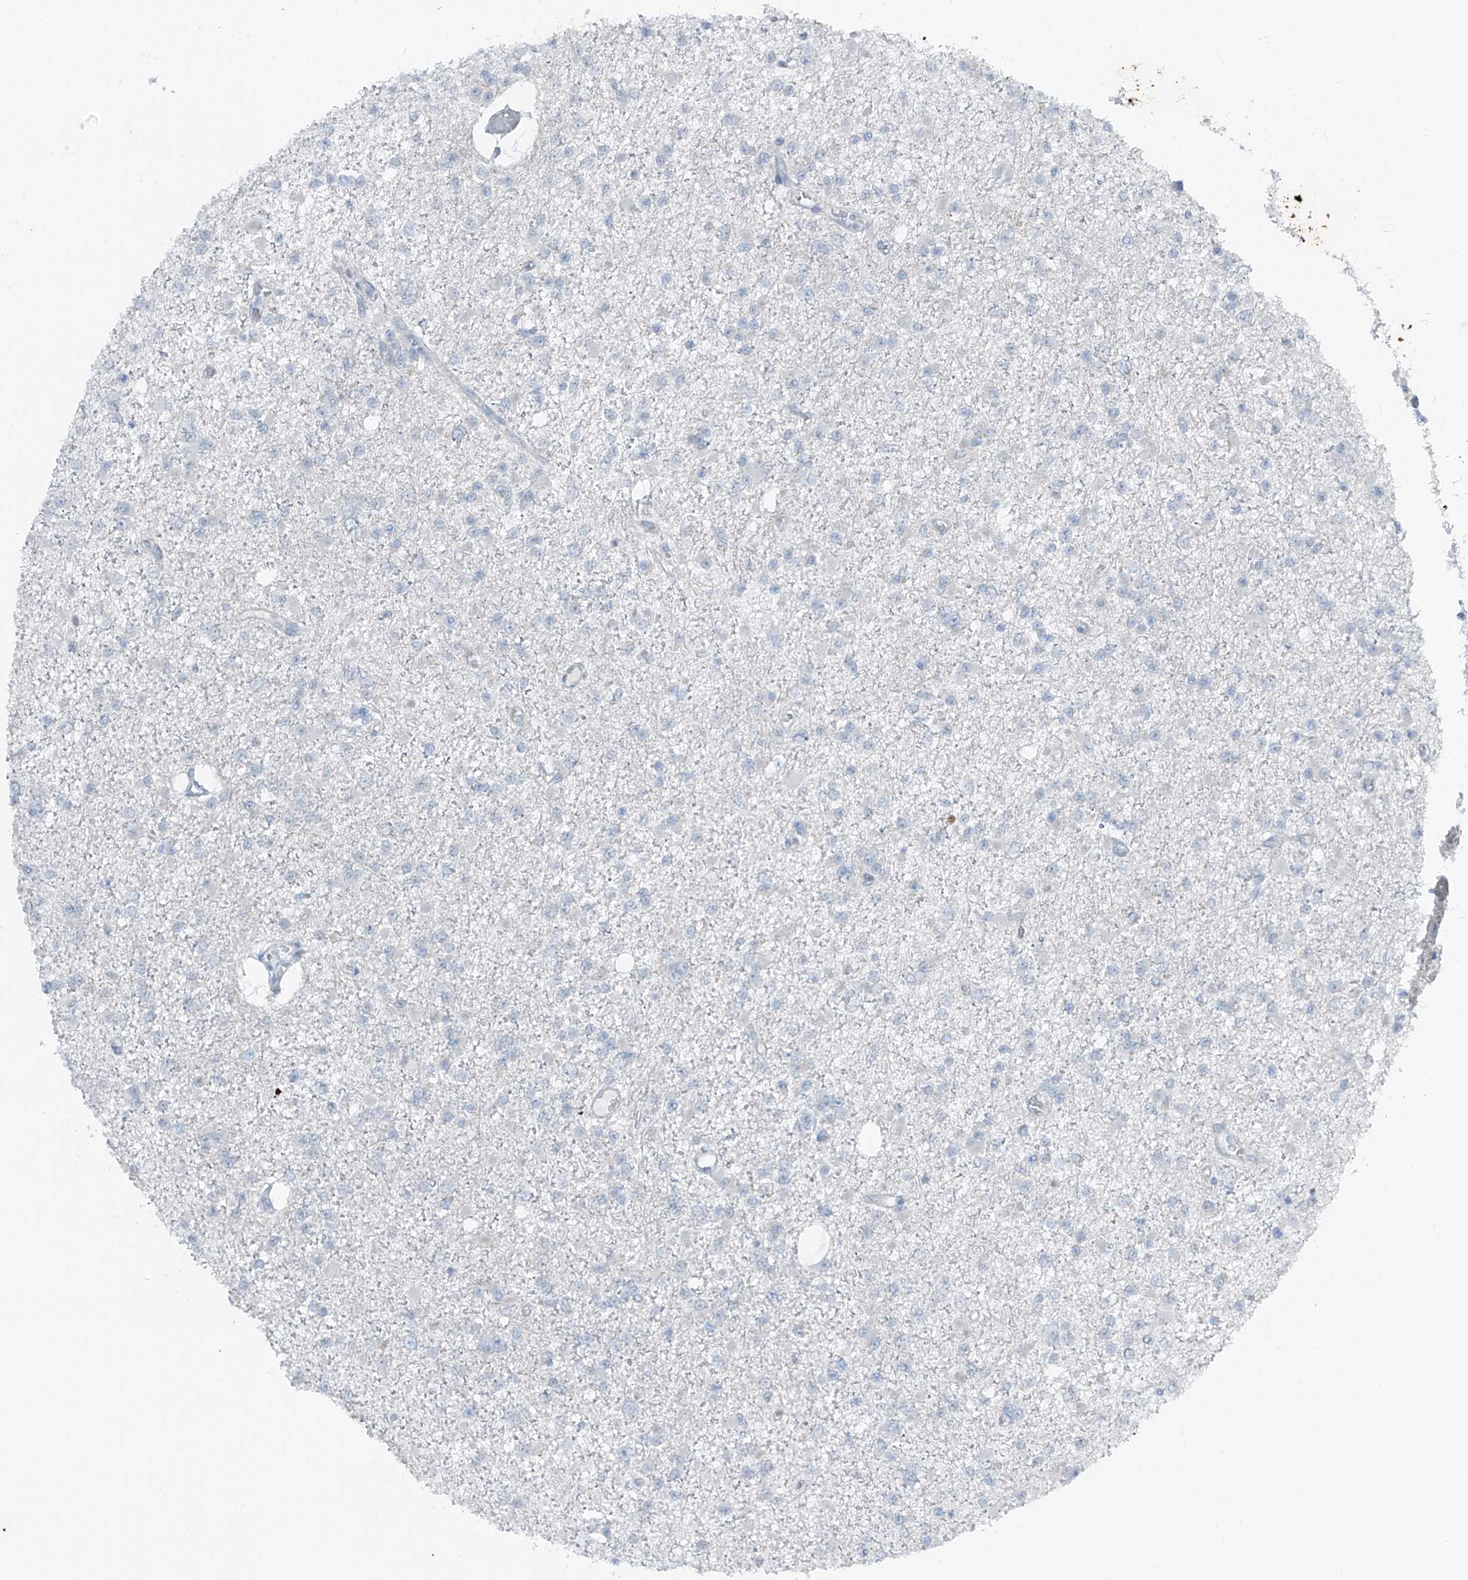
{"staining": {"intensity": "negative", "quantity": "none", "location": "none"}, "tissue": "glioma", "cell_type": "Tumor cells", "image_type": "cancer", "snomed": [{"axis": "morphology", "description": "Glioma, malignant, Low grade"}, {"axis": "topography", "description": "Brain"}], "caption": "High magnification brightfield microscopy of malignant glioma (low-grade) stained with DAB (3,3'-diaminobenzidine) (brown) and counterstained with hematoxylin (blue): tumor cells show no significant staining.", "gene": "DYRK1B", "patient": {"sex": "female", "age": 22}}